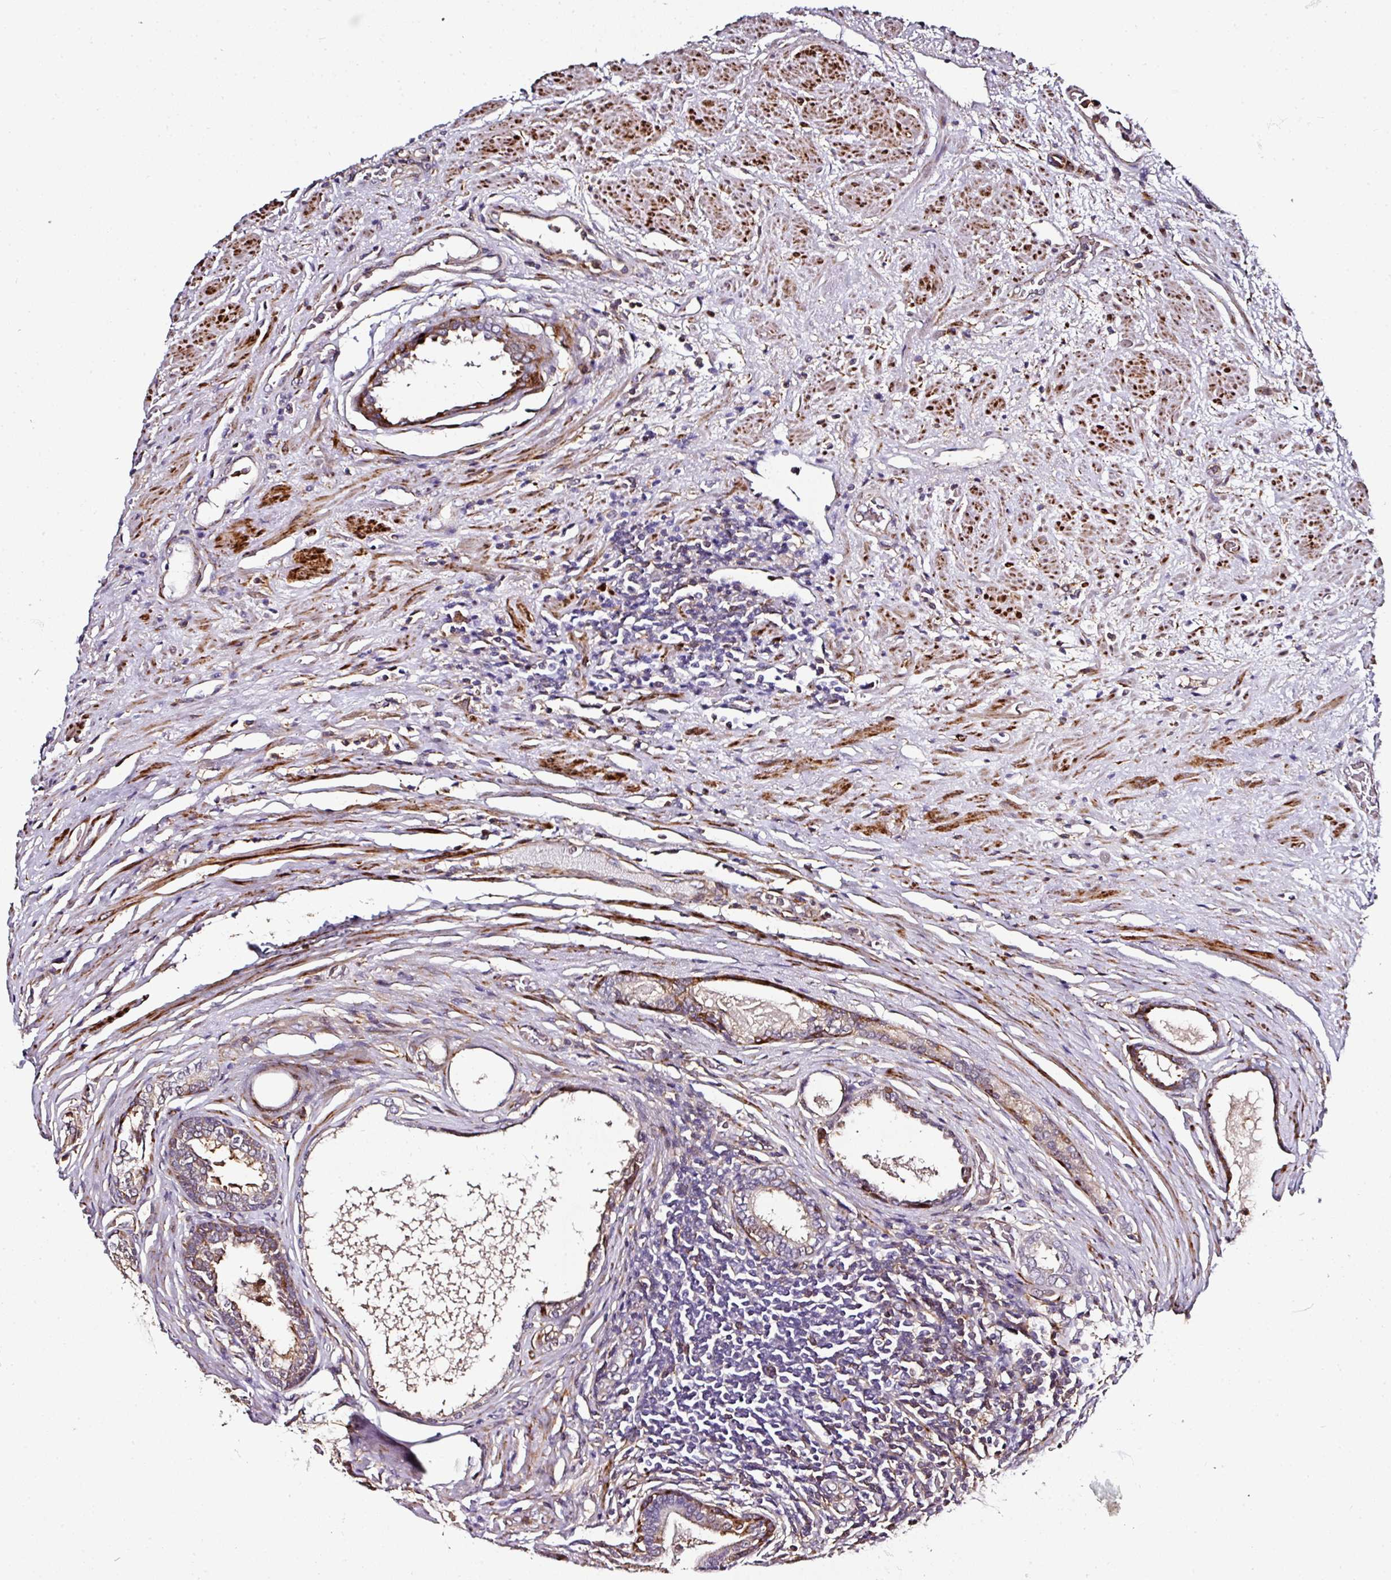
{"staining": {"intensity": "weak", "quantity": "<25%", "location": "cytoplasmic/membranous"}, "tissue": "prostate cancer", "cell_type": "Tumor cells", "image_type": "cancer", "snomed": [{"axis": "morphology", "description": "Adenocarcinoma, High grade"}, {"axis": "topography", "description": "Prostate"}], "caption": "Immunohistochemical staining of prostate cancer (high-grade adenocarcinoma) exhibits no significant staining in tumor cells. (Stains: DAB IHC with hematoxylin counter stain, Microscopy: brightfield microscopy at high magnification).", "gene": "BEND5", "patient": {"sex": "male", "age": 70}}